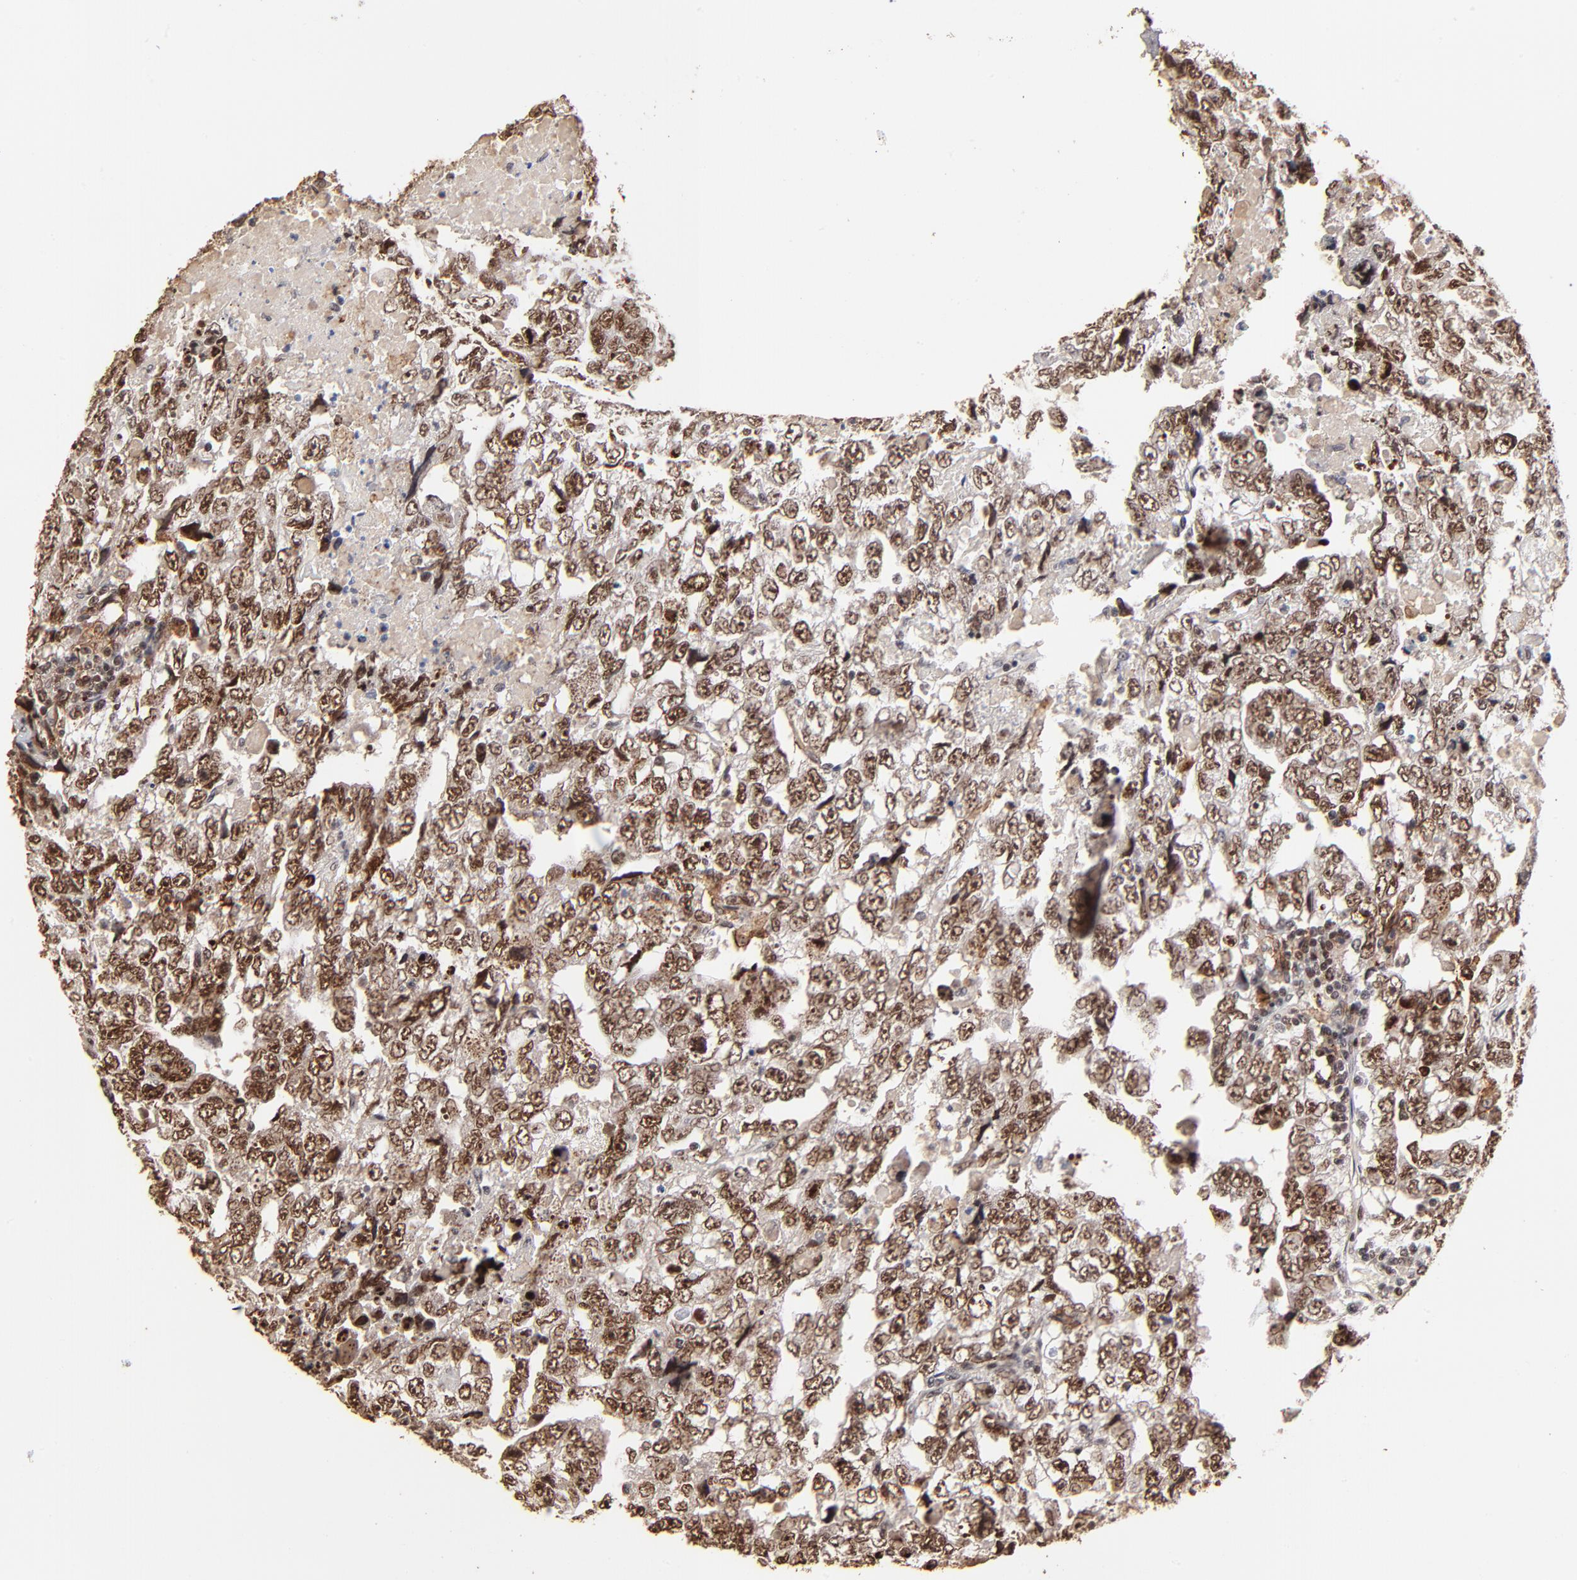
{"staining": {"intensity": "strong", "quantity": ">75%", "location": "cytoplasmic/membranous,nuclear"}, "tissue": "testis cancer", "cell_type": "Tumor cells", "image_type": "cancer", "snomed": [{"axis": "morphology", "description": "Carcinoma, Embryonal, NOS"}, {"axis": "topography", "description": "Testis"}], "caption": "Tumor cells show high levels of strong cytoplasmic/membranous and nuclear staining in about >75% of cells in testis embryonal carcinoma. The staining was performed using DAB (3,3'-diaminobenzidine), with brown indicating positive protein expression. Nuclei are stained blue with hematoxylin.", "gene": "ZNF146", "patient": {"sex": "male", "age": 36}}